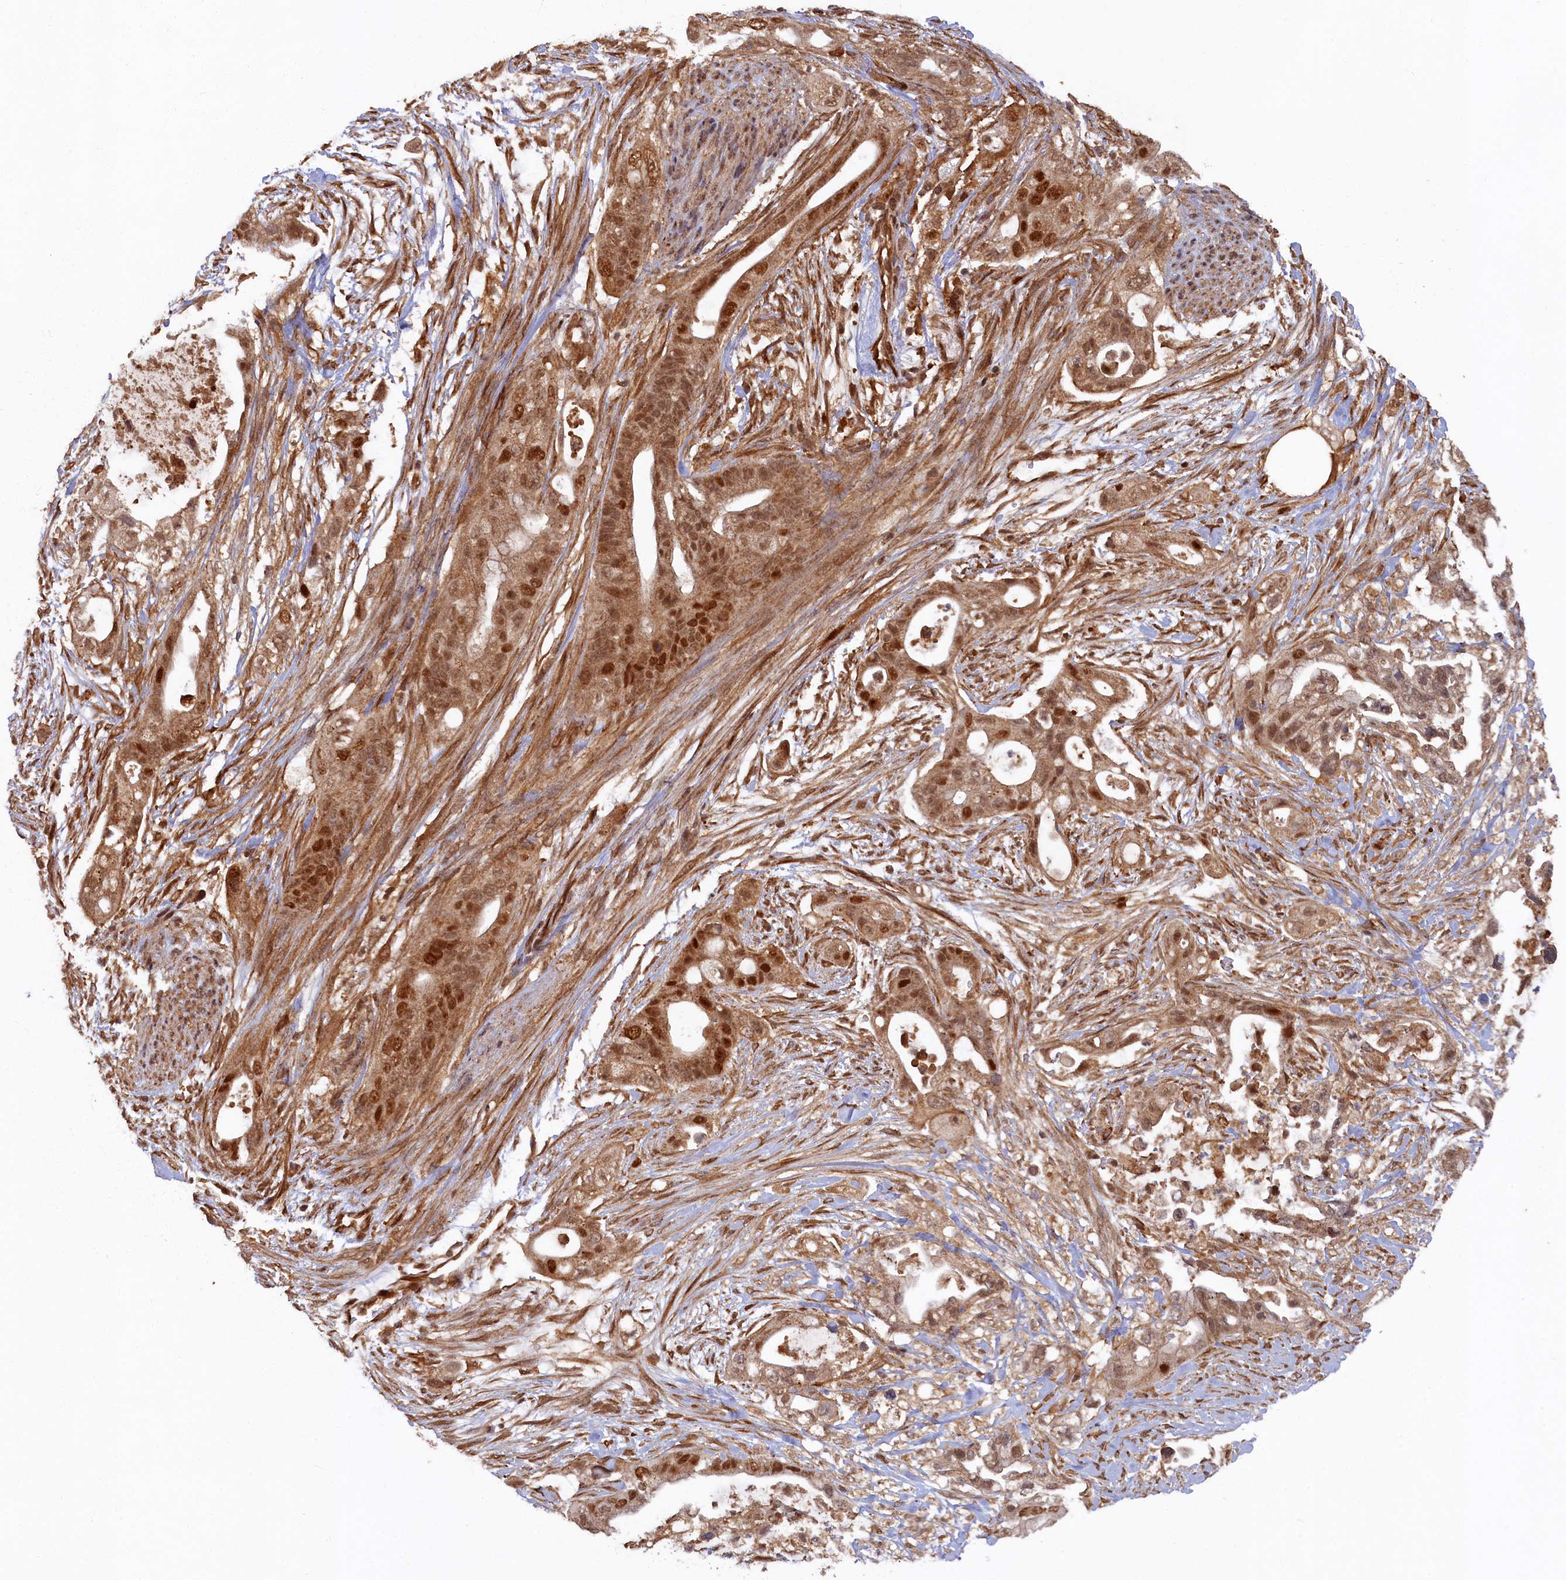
{"staining": {"intensity": "strong", "quantity": ">75%", "location": "cytoplasmic/membranous,nuclear"}, "tissue": "pancreatic cancer", "cell_type": "Tumor cells", "image_type": "cancer", "snomed": [{"axis": "morphology", "description": "Adenocarcinoma, NOS"}, {"axis": "topography", "description": "Pancreas"}], "caption": "An image showing strong cytoplasmic/membranous and nuclear expression in approximately >75% of tumor cells in pancreatic adenocarcinoma, as visualized by brown immunohistochemical staining.", "gene": "BRCA1", "patient": {"sex": "male", "age": 53}}